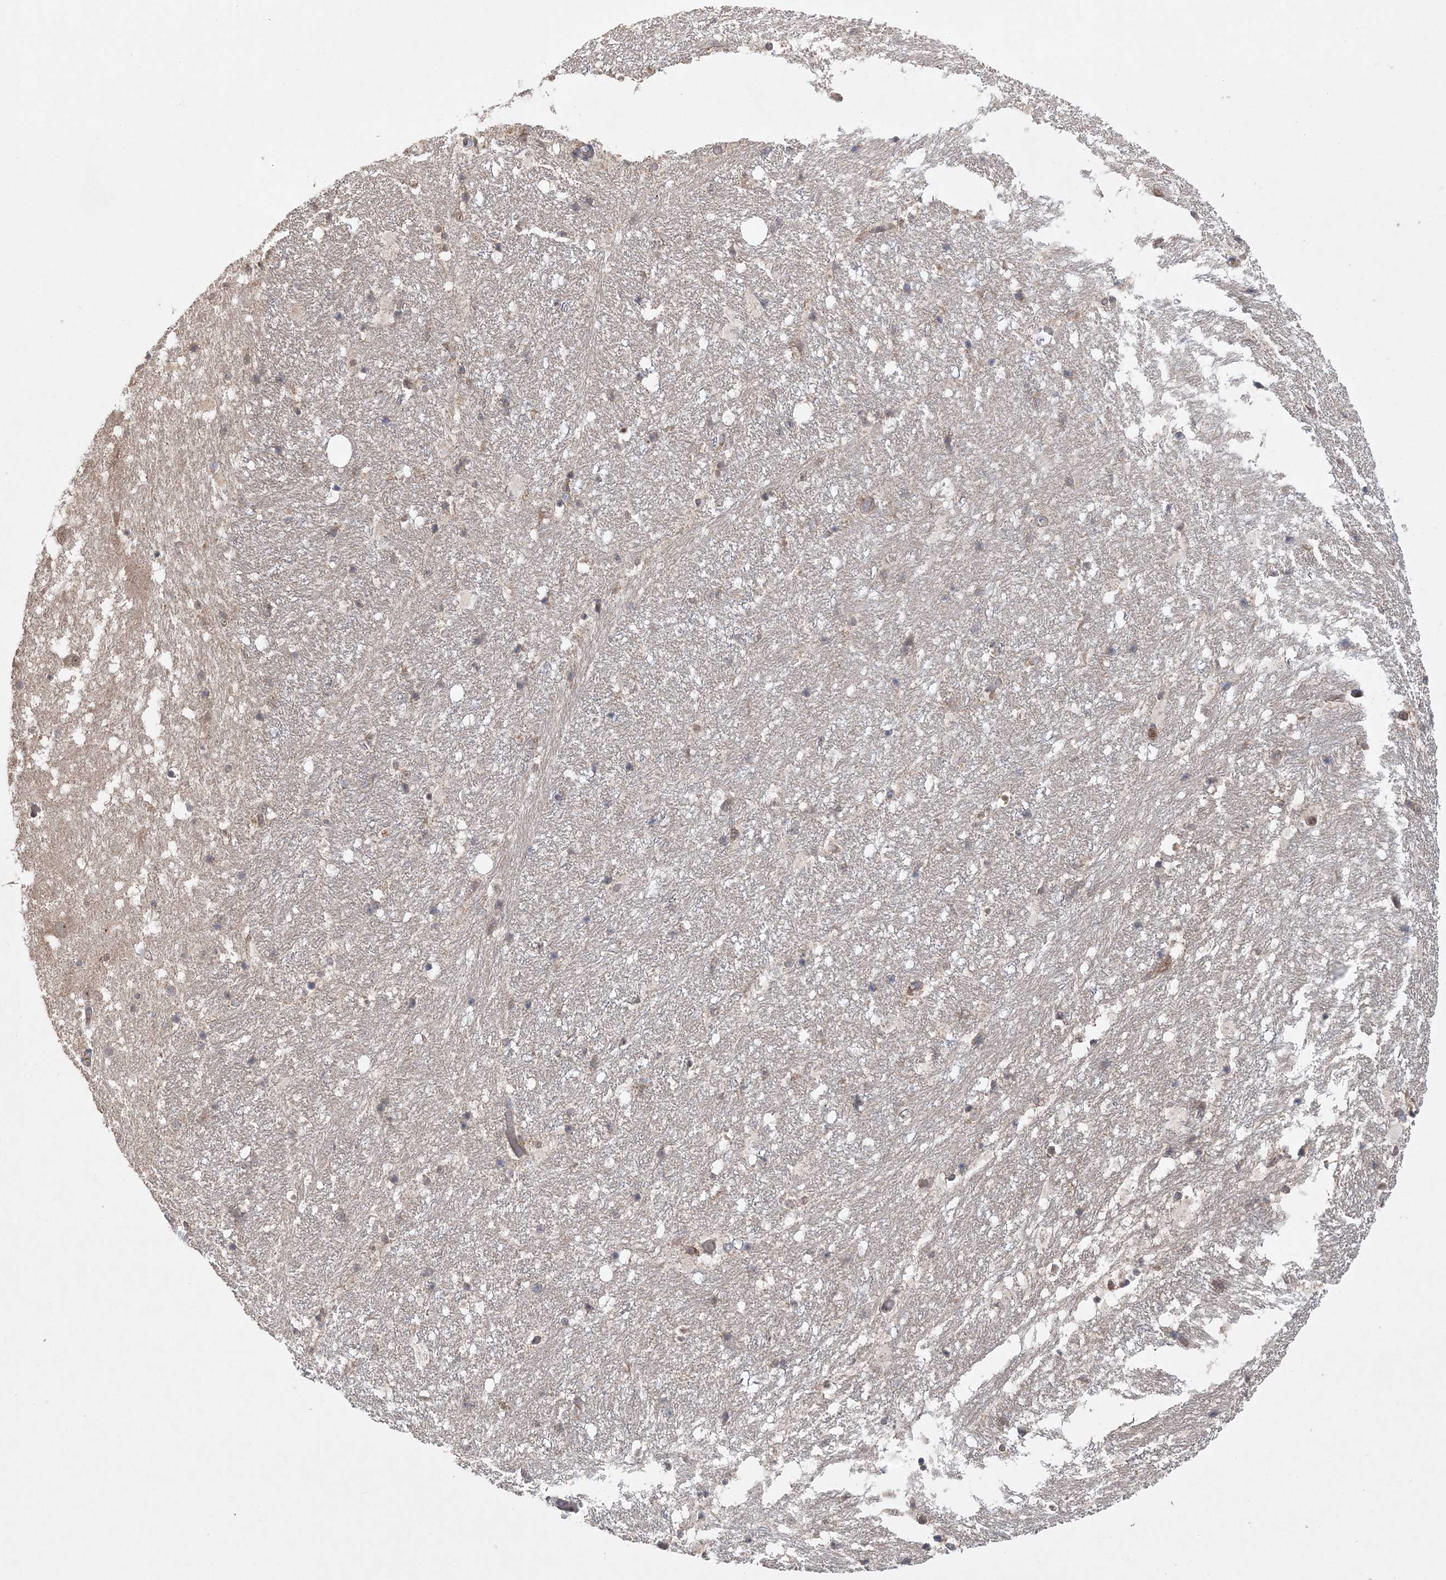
{"staining": {"intensity": "weak", "quantity": "<25%", "location": "cytoplasmic/membranous"}, "tissue": "hippocampus", "cell_type": "Glial cells", "image_type": "normal", "snomed": [{"axis": "morphology", "description": "Normal tissue, NOS"}, {"axis": "topography", "description": "Hippocampus"}], "caption": "Immunohistochemical staining of unremarkable human hippocampus reveals no significant expression in glial cells.", "gene": "ACAP2", "patient": {"sex": "female", "age": 52}}